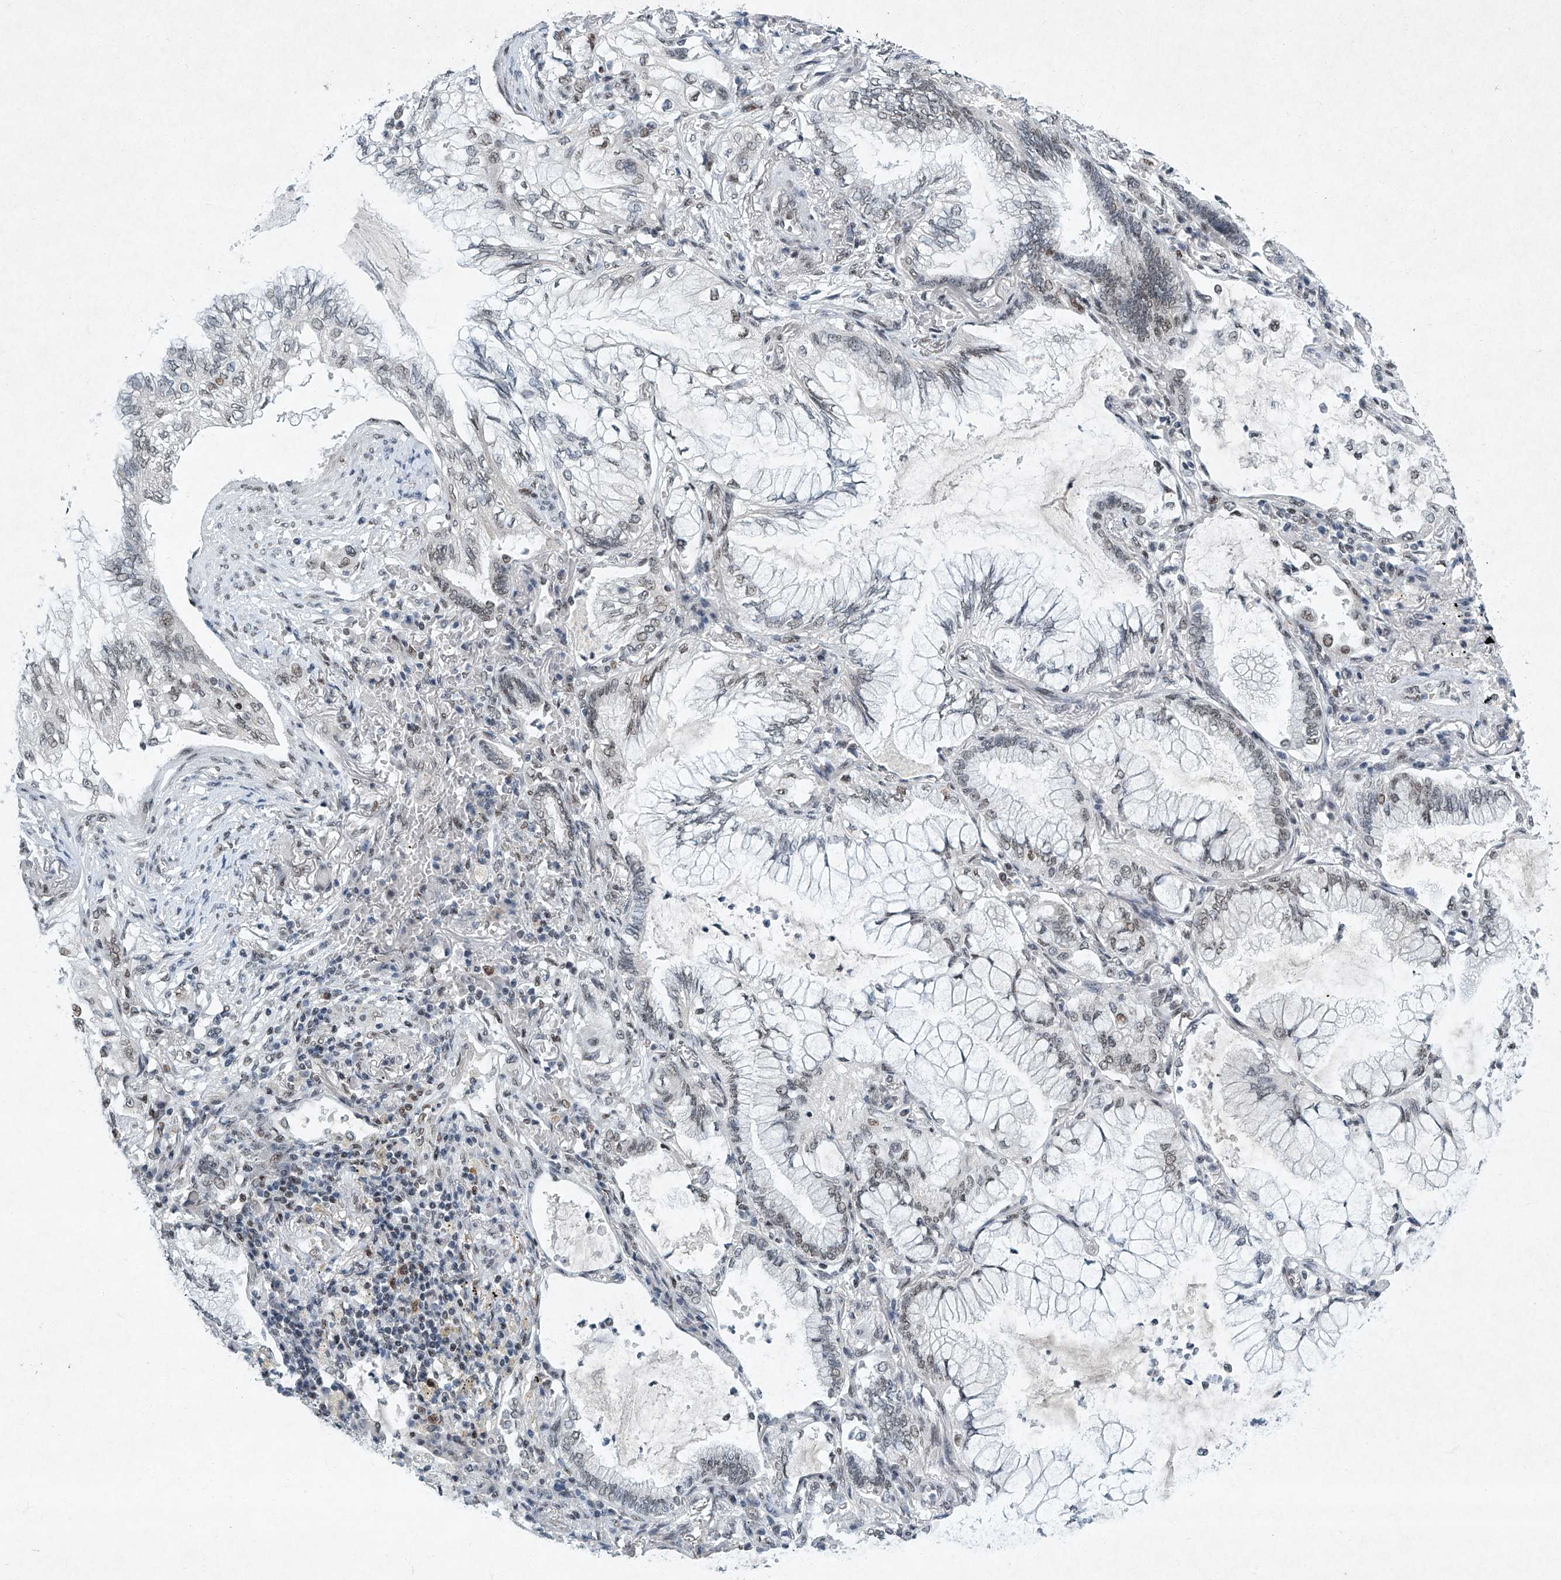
{"staining": {"intensity": "weak", "quantity": "<25%", "location": "nuclear"}, "tissue": "lung cancer", "cell_type": "Tumor cells", "image_type": "cancer", "snomed": [{"axis": "morphology", "description": "Adenocarcinoma, NOS"}, {"axis": "topography", "description": "Lung"}], "caption": "A photomicrograph of human adenocarcinoma (lung) is negative for staining in tumor cells.", "gene": "TFDP1", "patient": {"sex": "female", "age": 70}}